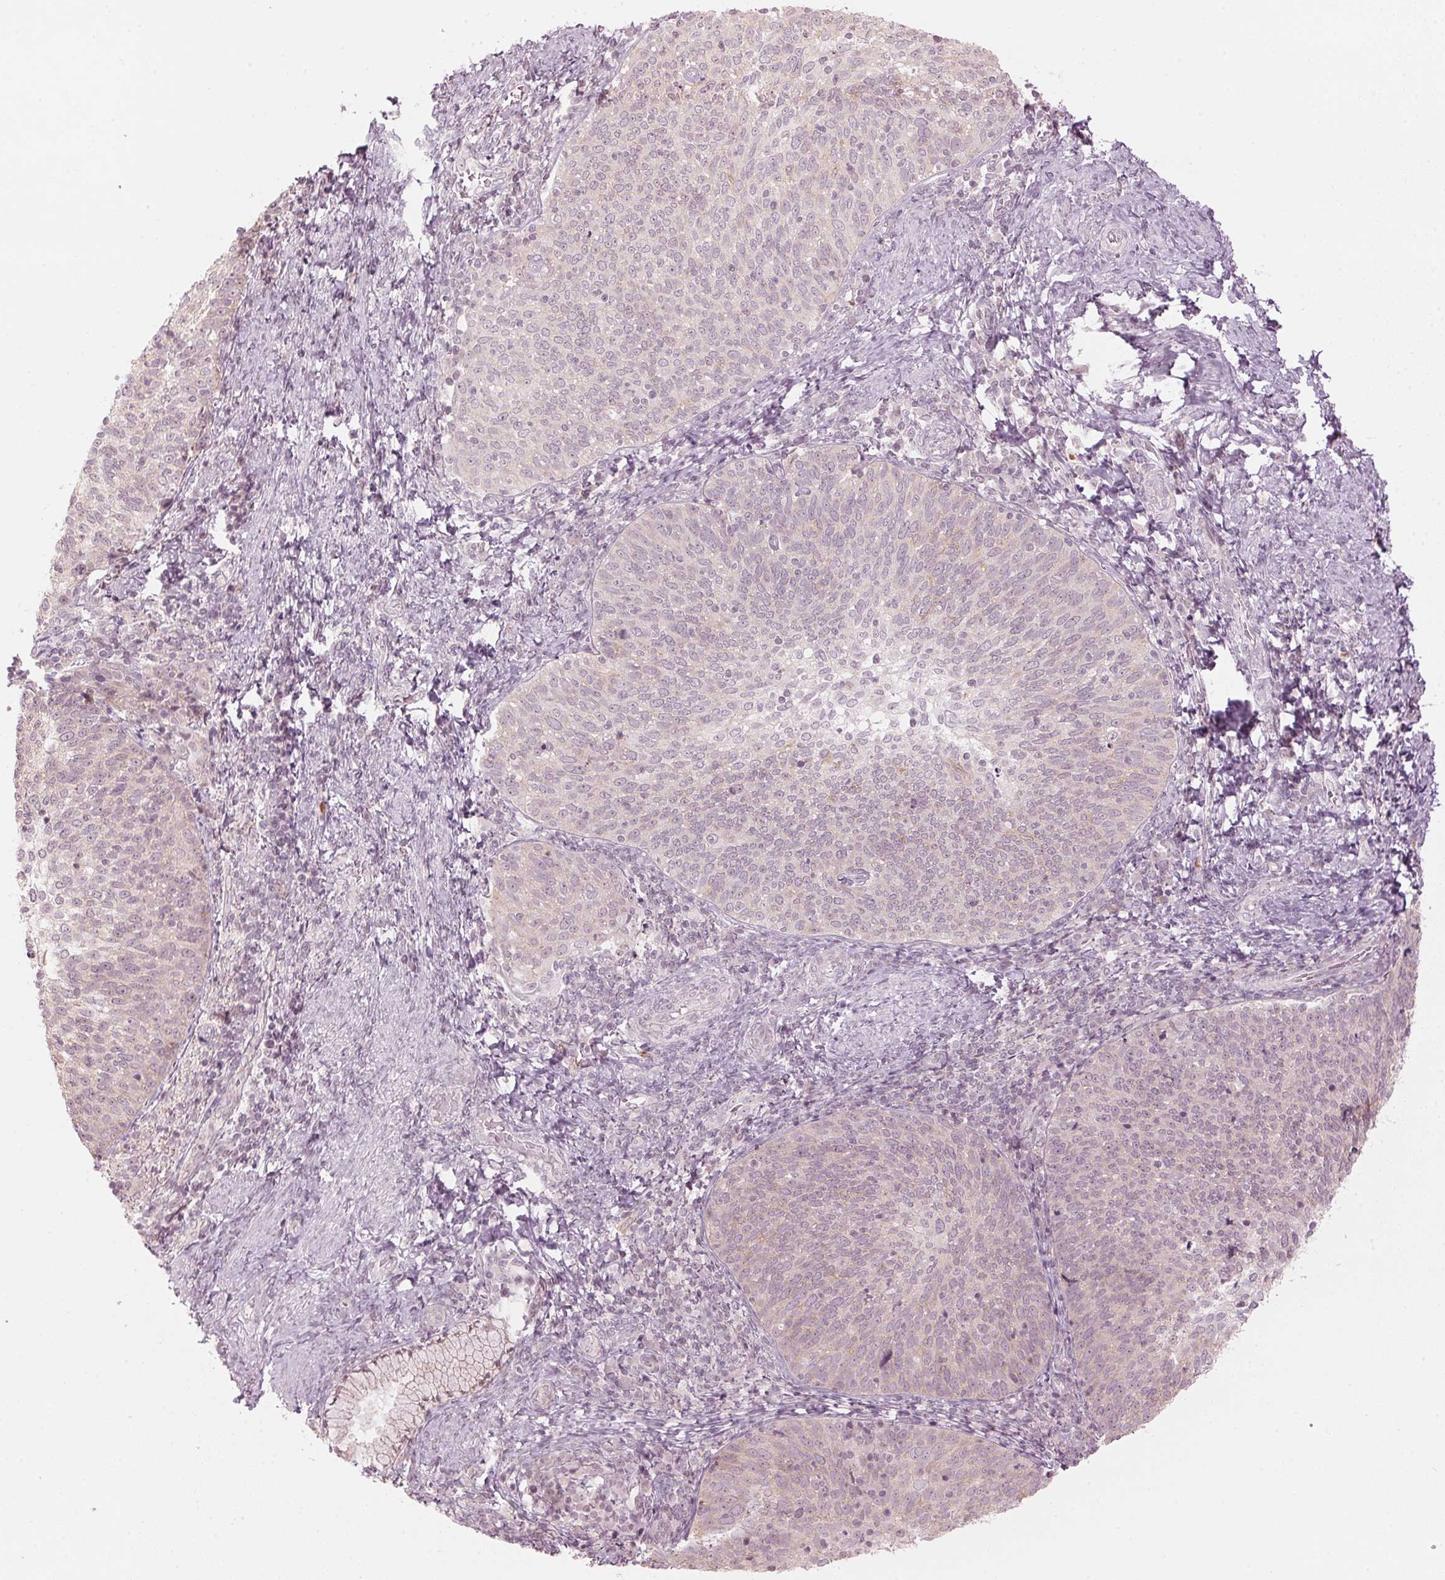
{"staining": {"intensity": "negative", "quantity": "none", "location": "none"}, "tissue": "cervical cancer", "cell_type": "Tumor cells", "image_type": "cancer", "snomed": [{"axis": "morphology", "description": "Squamous cell carcinoma, NOS"}, {"axis": "topography", "description": "Cervix"}], "caption": "DAB immunohistochemical staining of human cervical cancer (squamous cell carcinoma) displays no significant staining in tumor cells.", "gene": "TMED6", "patient": {"sex": "female", "age": 61}}